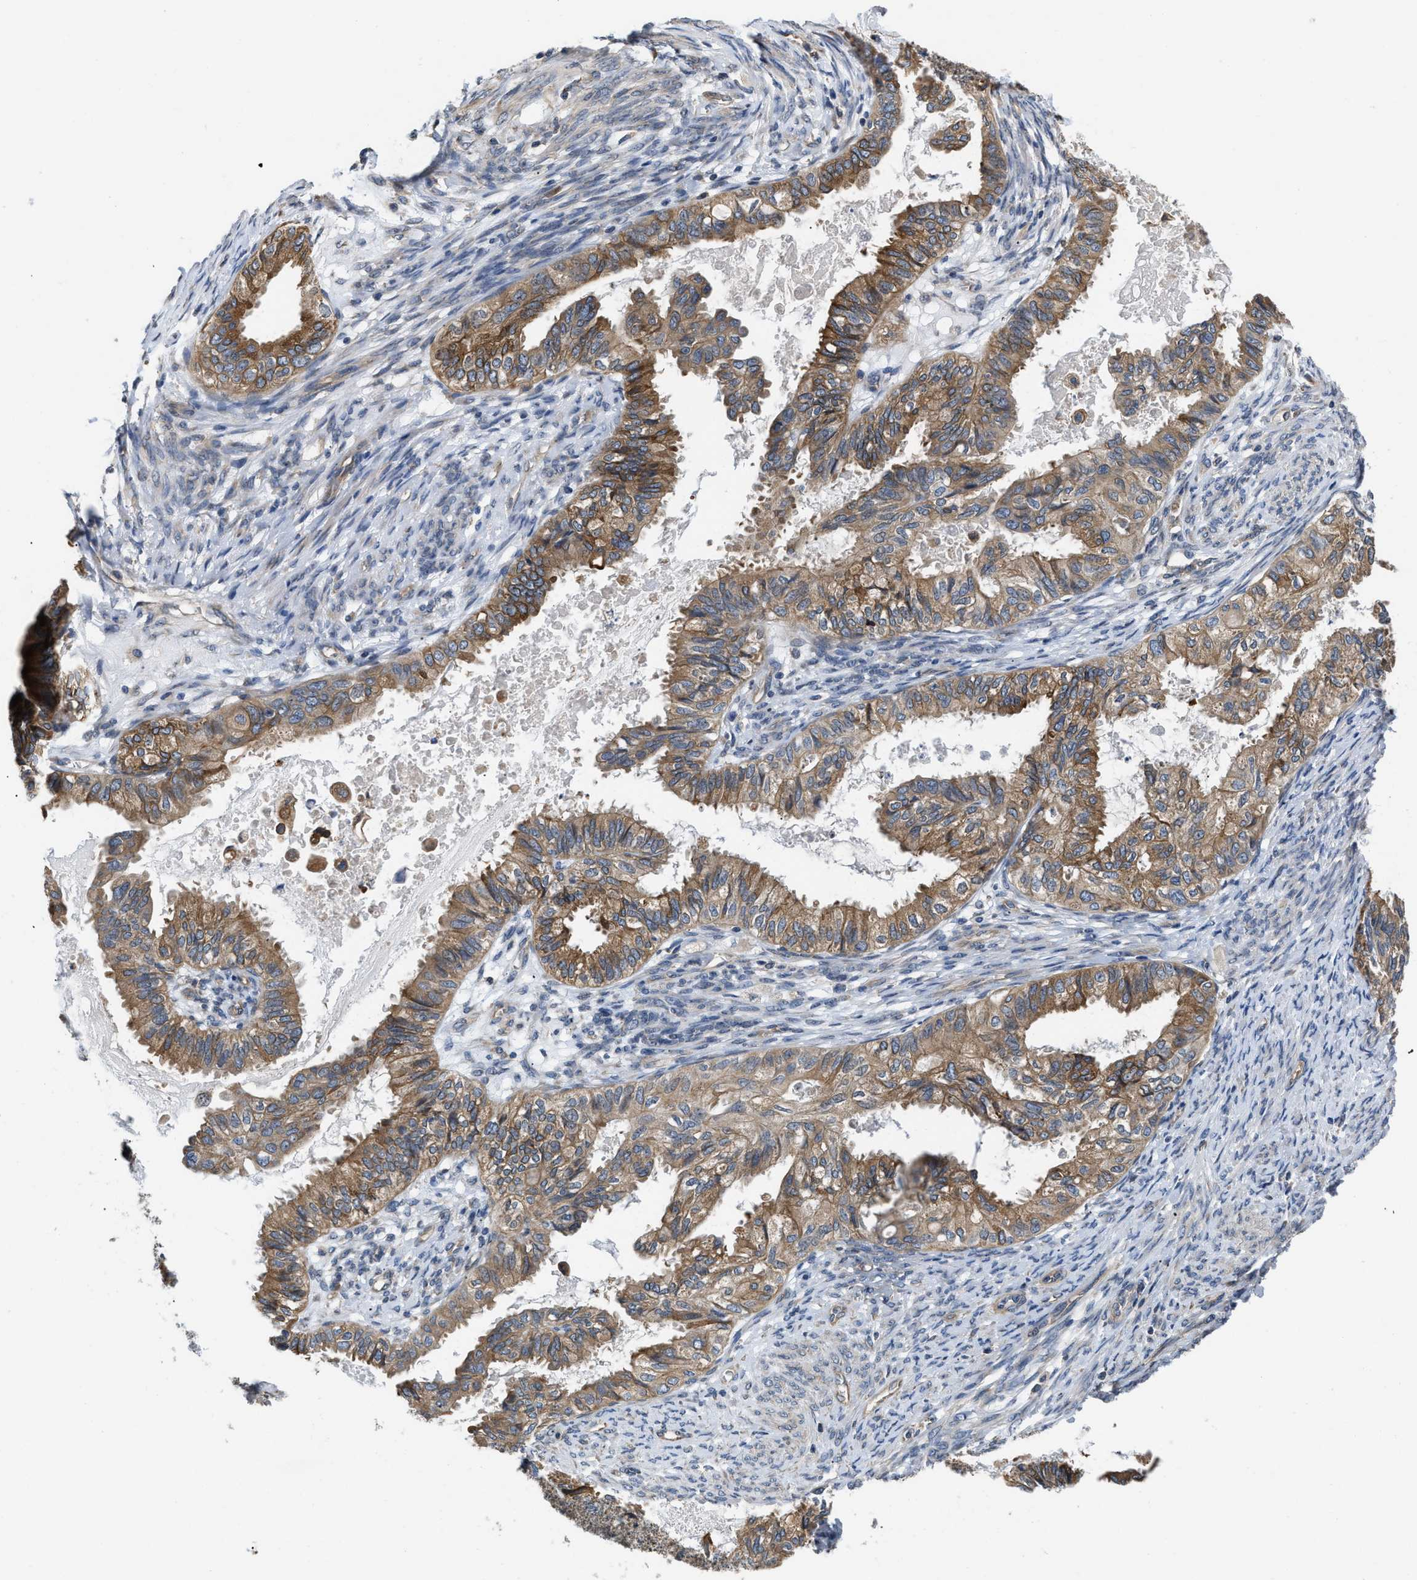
{"staining": {"intensity": "moderate", "quantity": ">75%", "location": "cytoplasmic/membranous"}, "tissue": "cervical cancer", "cell_type": "Tumor cells", "image_type": "cancer", "snomed": [{"axis": "morphology", "description": "Normal tissue, NOS"}, {"axis": "morphology", "description": "Adenocarcinoma, NOS"}, {"axis": "topography", "description": "Cervix"}, {"axis": "topography", "description": "Endometrium"}], "caption": "Immunohistochemistry (IHC) of human cervical cancer displays medium levels of moderate cytoplasmic/membranous expression in approximately >75% of tumor cells.", "gene": "CEP128", "patient": {"sex": "female", "age": 86}}